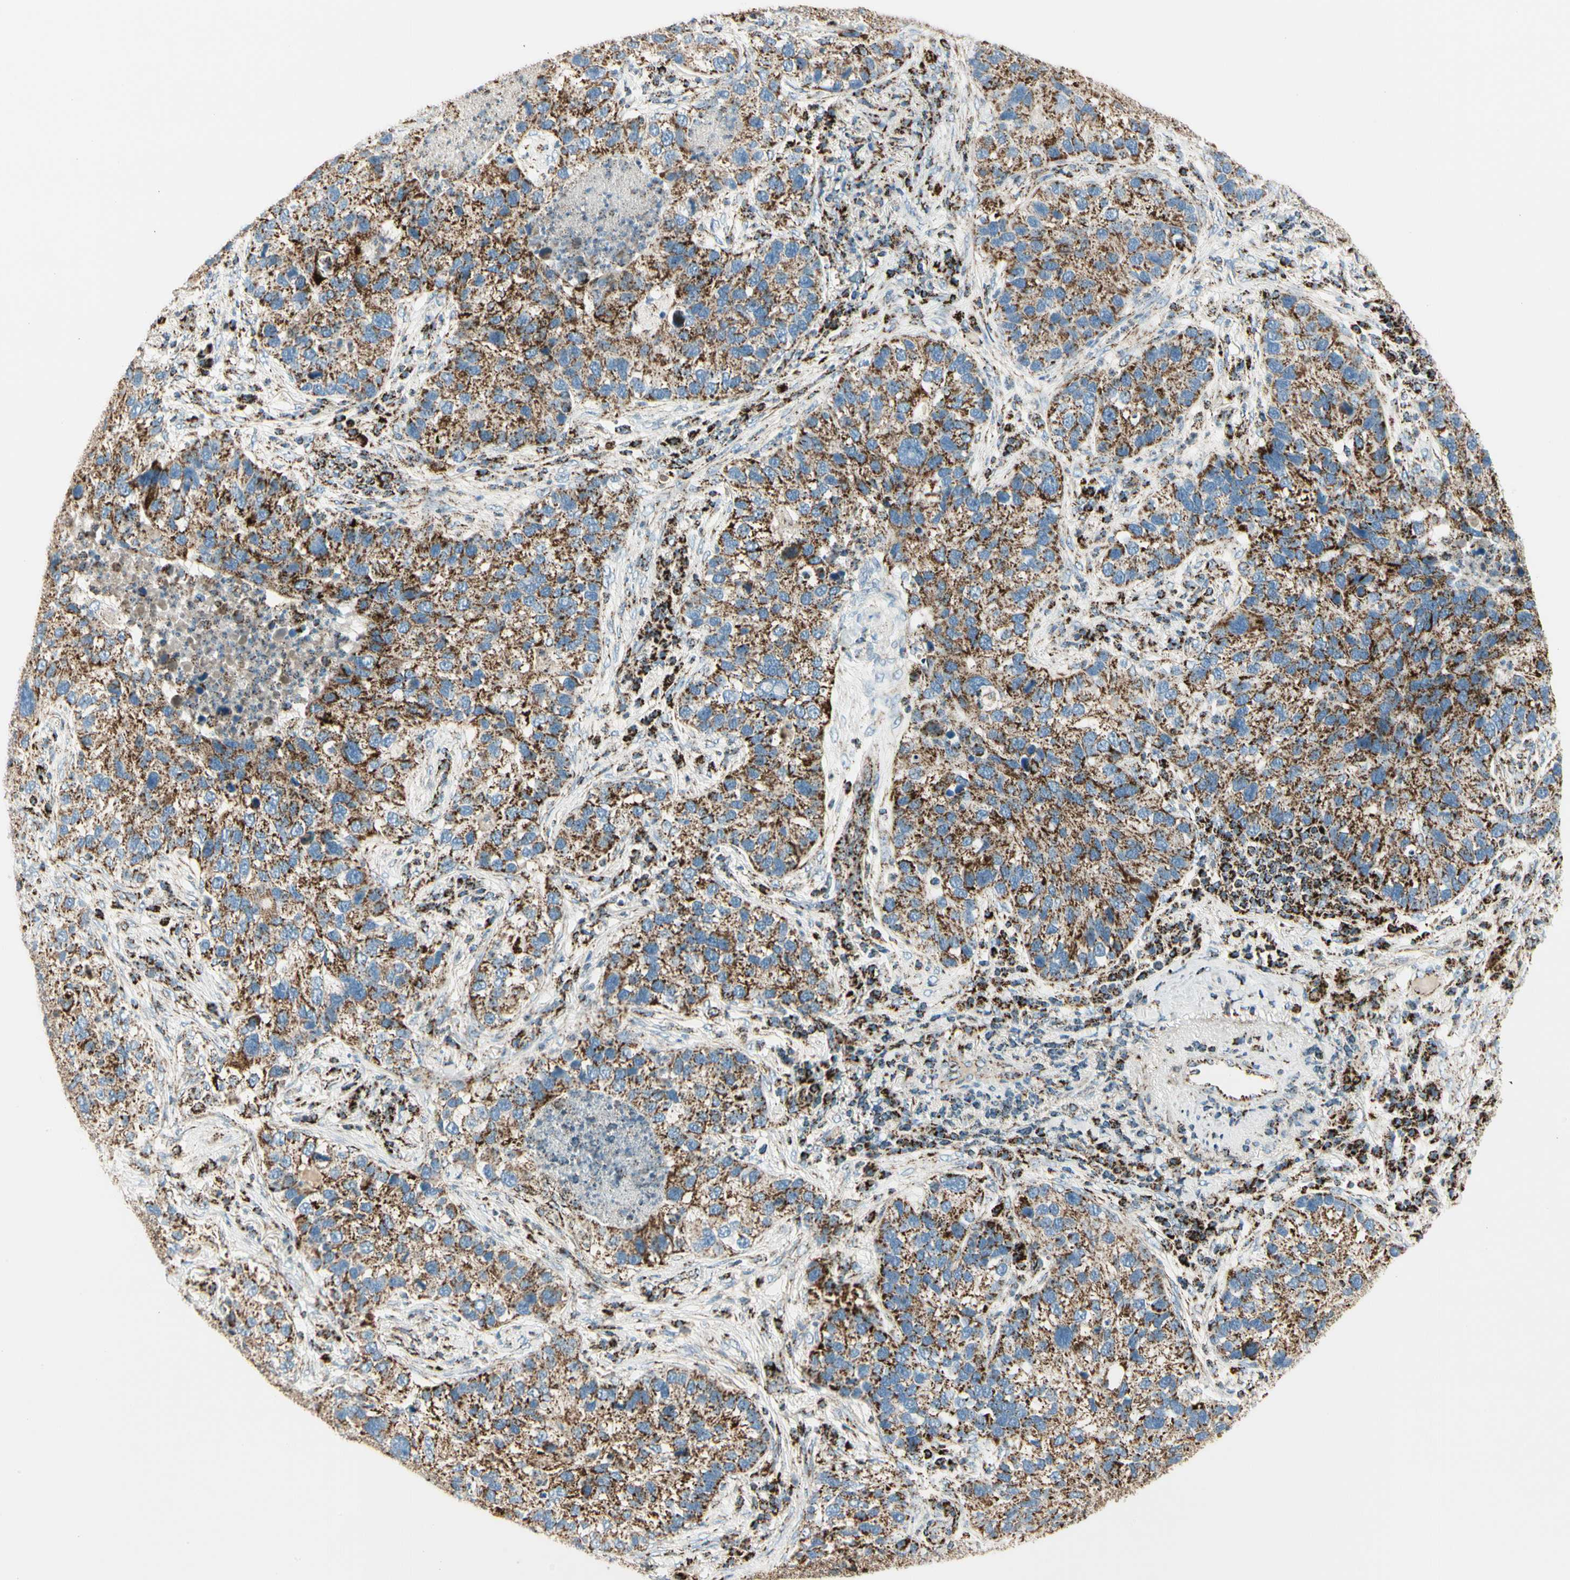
{"staining": {"intensity": "strong", "quantity": ">75%", "location": "cytoplasmic/membranous"}, "tissue": "lung cancer", "cell_type": "Tumor cells", "image_type": "cancer", "snomed": [{"axis": "morphology", "description": "Normal tissue, NOS"}, {"axis": "morphology", "description": "Adenocarcinoma, NOS"}, {"axis": "topography", "description": "Bronchus"}, {"axis": "topography", "description": "Lung"}], "caption": "The histopathology image shows a brown stain indicating the presence of a protein in the cytoplasmic/membranous of tumor cells in lung adenocarcinoma.", "gene": "ME2", "patient": {"sex": "male", "age": 54}}